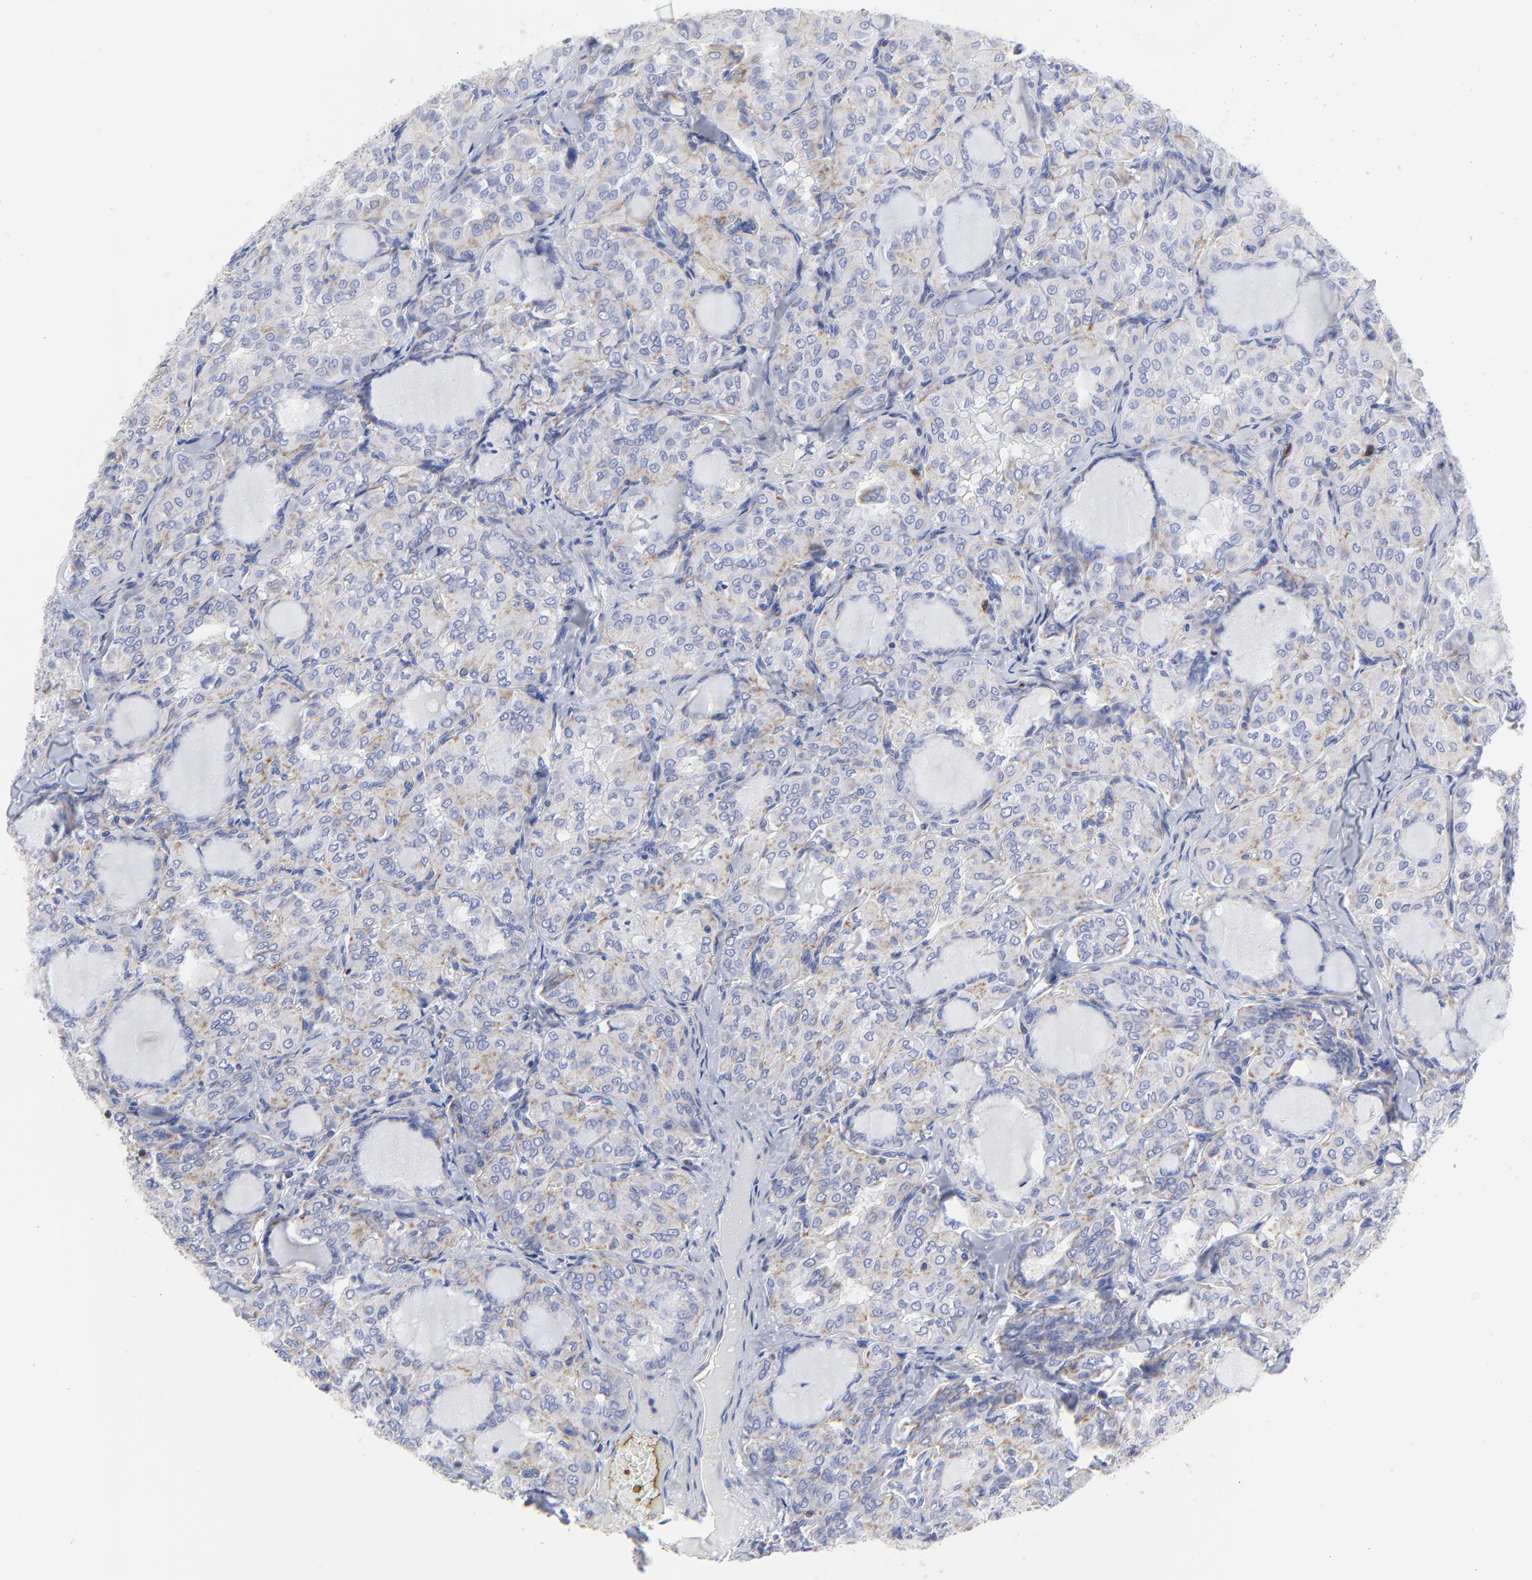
{"staining": {"intensity": "weak", "quantity": "<25%", "location": "cytoplasmic/membranous"}, "tissue": "thyroid cancer", "cell_type": "Tumor cells", "image_type": "cancer", "snomed": [{"axis": "morphology", "description": "Papillary adenocarcinoma, NOS"}, {"axis": "topography", "description": "Thyroid gland"}], "caption": "Tumor cells show no significant expression in thyroid papillary adenocarcinoma.", "gene": "NCAPH", "patient": {"sex": "male", "age": 20}}